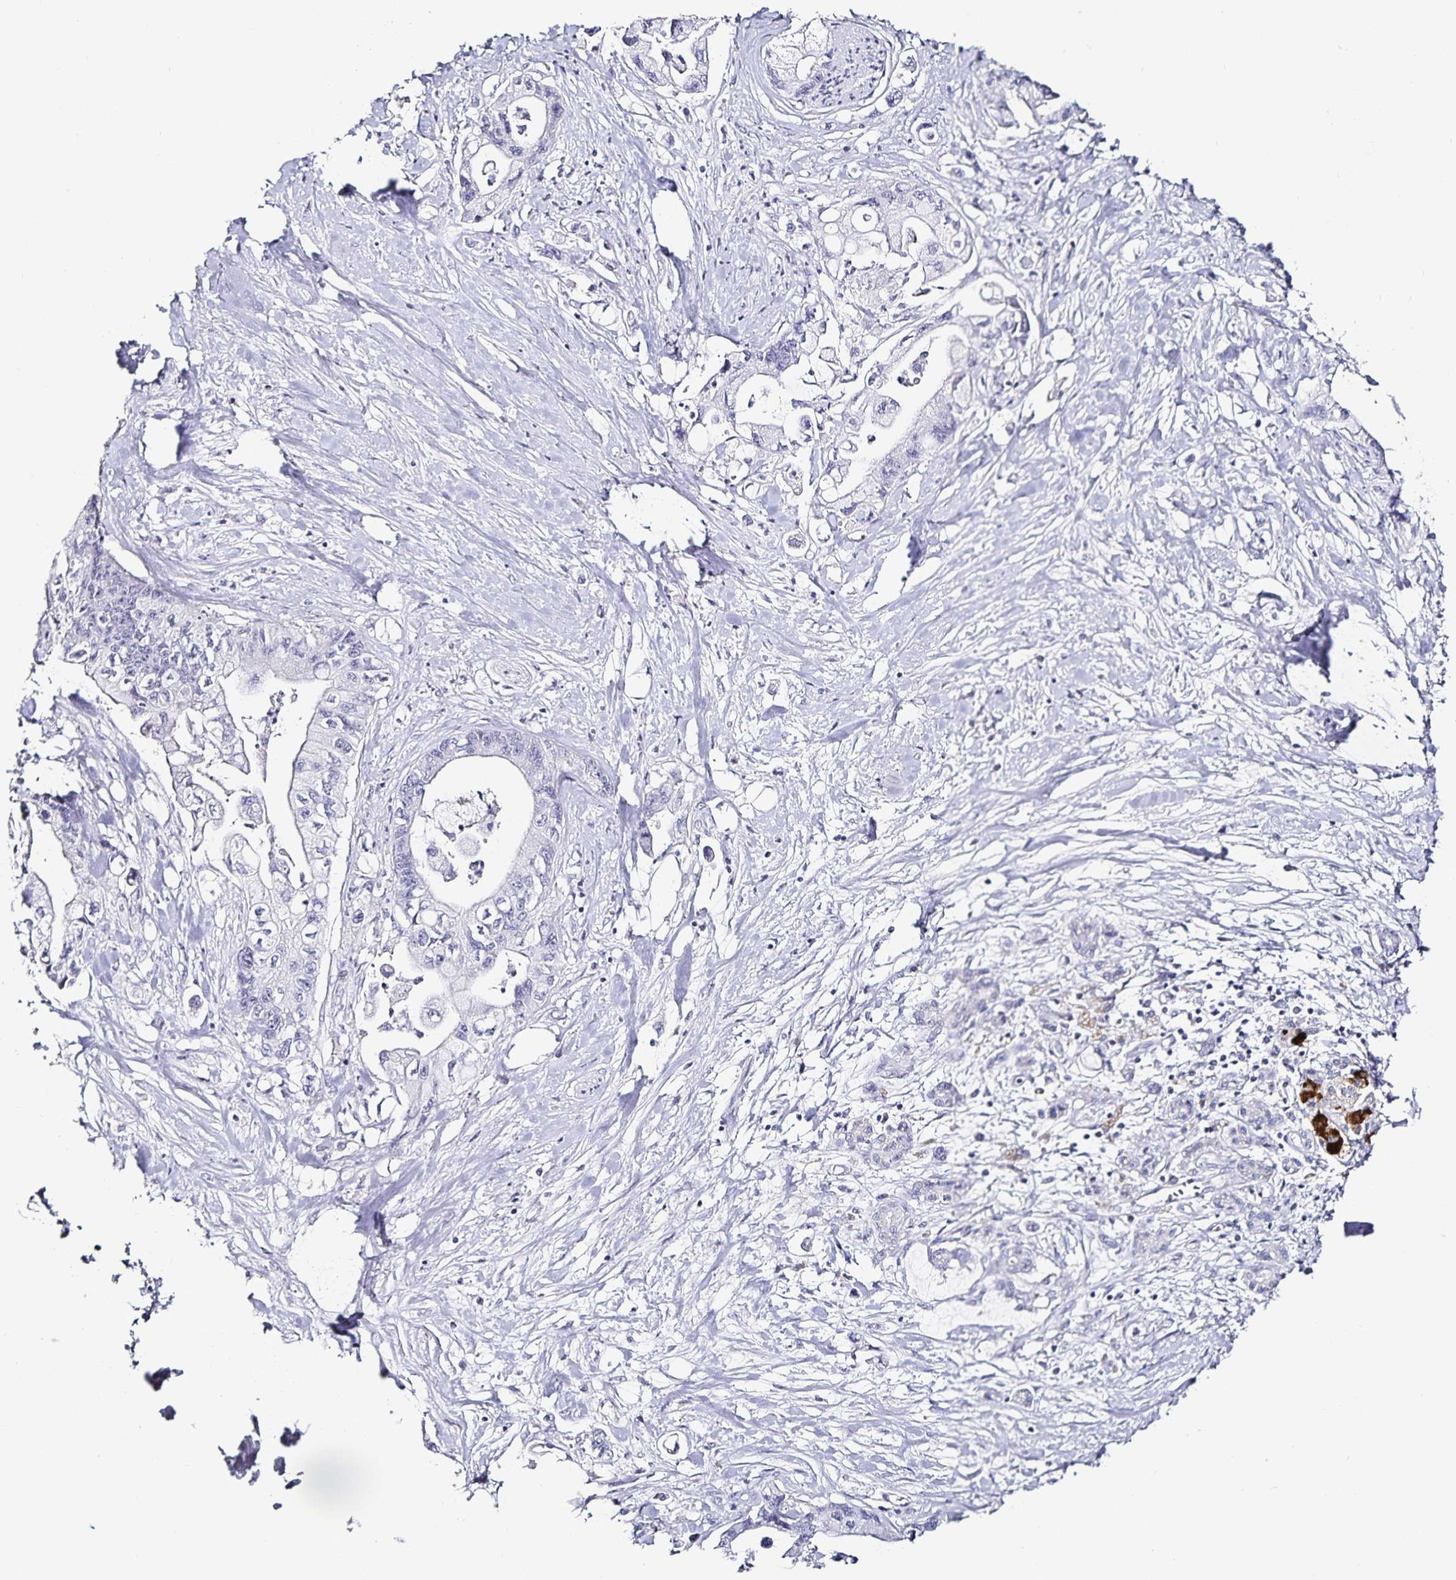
{"staining": {"intensity": "negative", "quantity": "none", "location": "none"}, "tissue": "pancreatic cancer", "cell_type": "Tumor cells", "image_type": "cancer", "snomed": [{"axis": "morphology", "description": "Adenocarcinoma, NOS"}, {"axis": "topography", "description": "Pancreas"}], "caption": "Photomicrograph shows no protein staining in tumor cells of adenocarcinoma (pancreatic) tissue.", "gene": "TTR", "patient": {"sex": "male", "age": 61}}